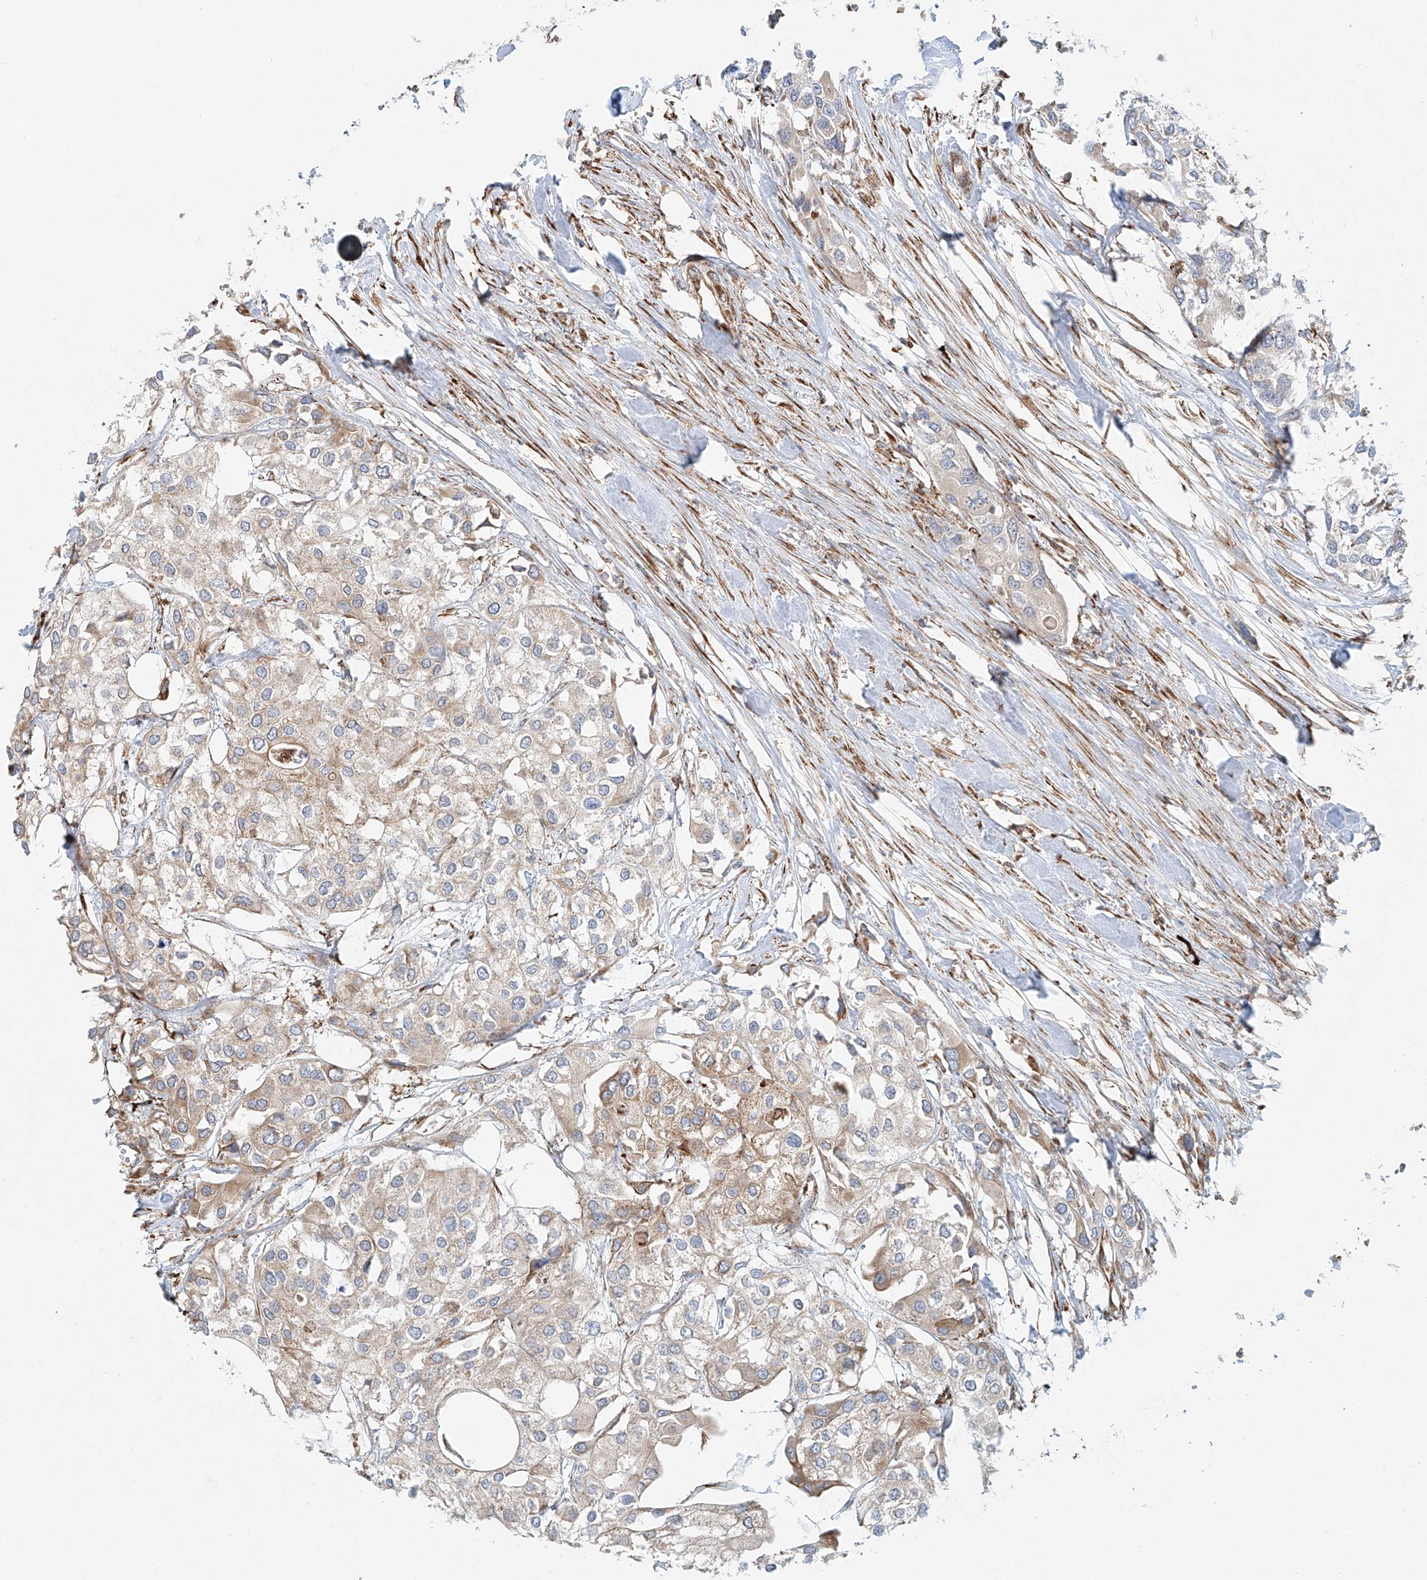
{"staining": {"intensity": "weak", "quantity": "<25%", "location": "cytoplasmic/membranous"}, "tissue": "urothelial cancer", "cell_type": "Tumor cells", "image_type": "cancer", "snomed": [{"axis": "morphology", "description": "Urothelial carcinoma, High grade"}, {"axis": "topography", "description": "Urinary bladder"}], "caption": "Immunohistochemistry (IHC) micrograph of neoplastic tissue: human high-grade urothelial carcinoma stained with DAB displays no significant protein expression in tumor cells.", "gene": "EIPR1", "patient": {"sex": "male", "age": 64}}